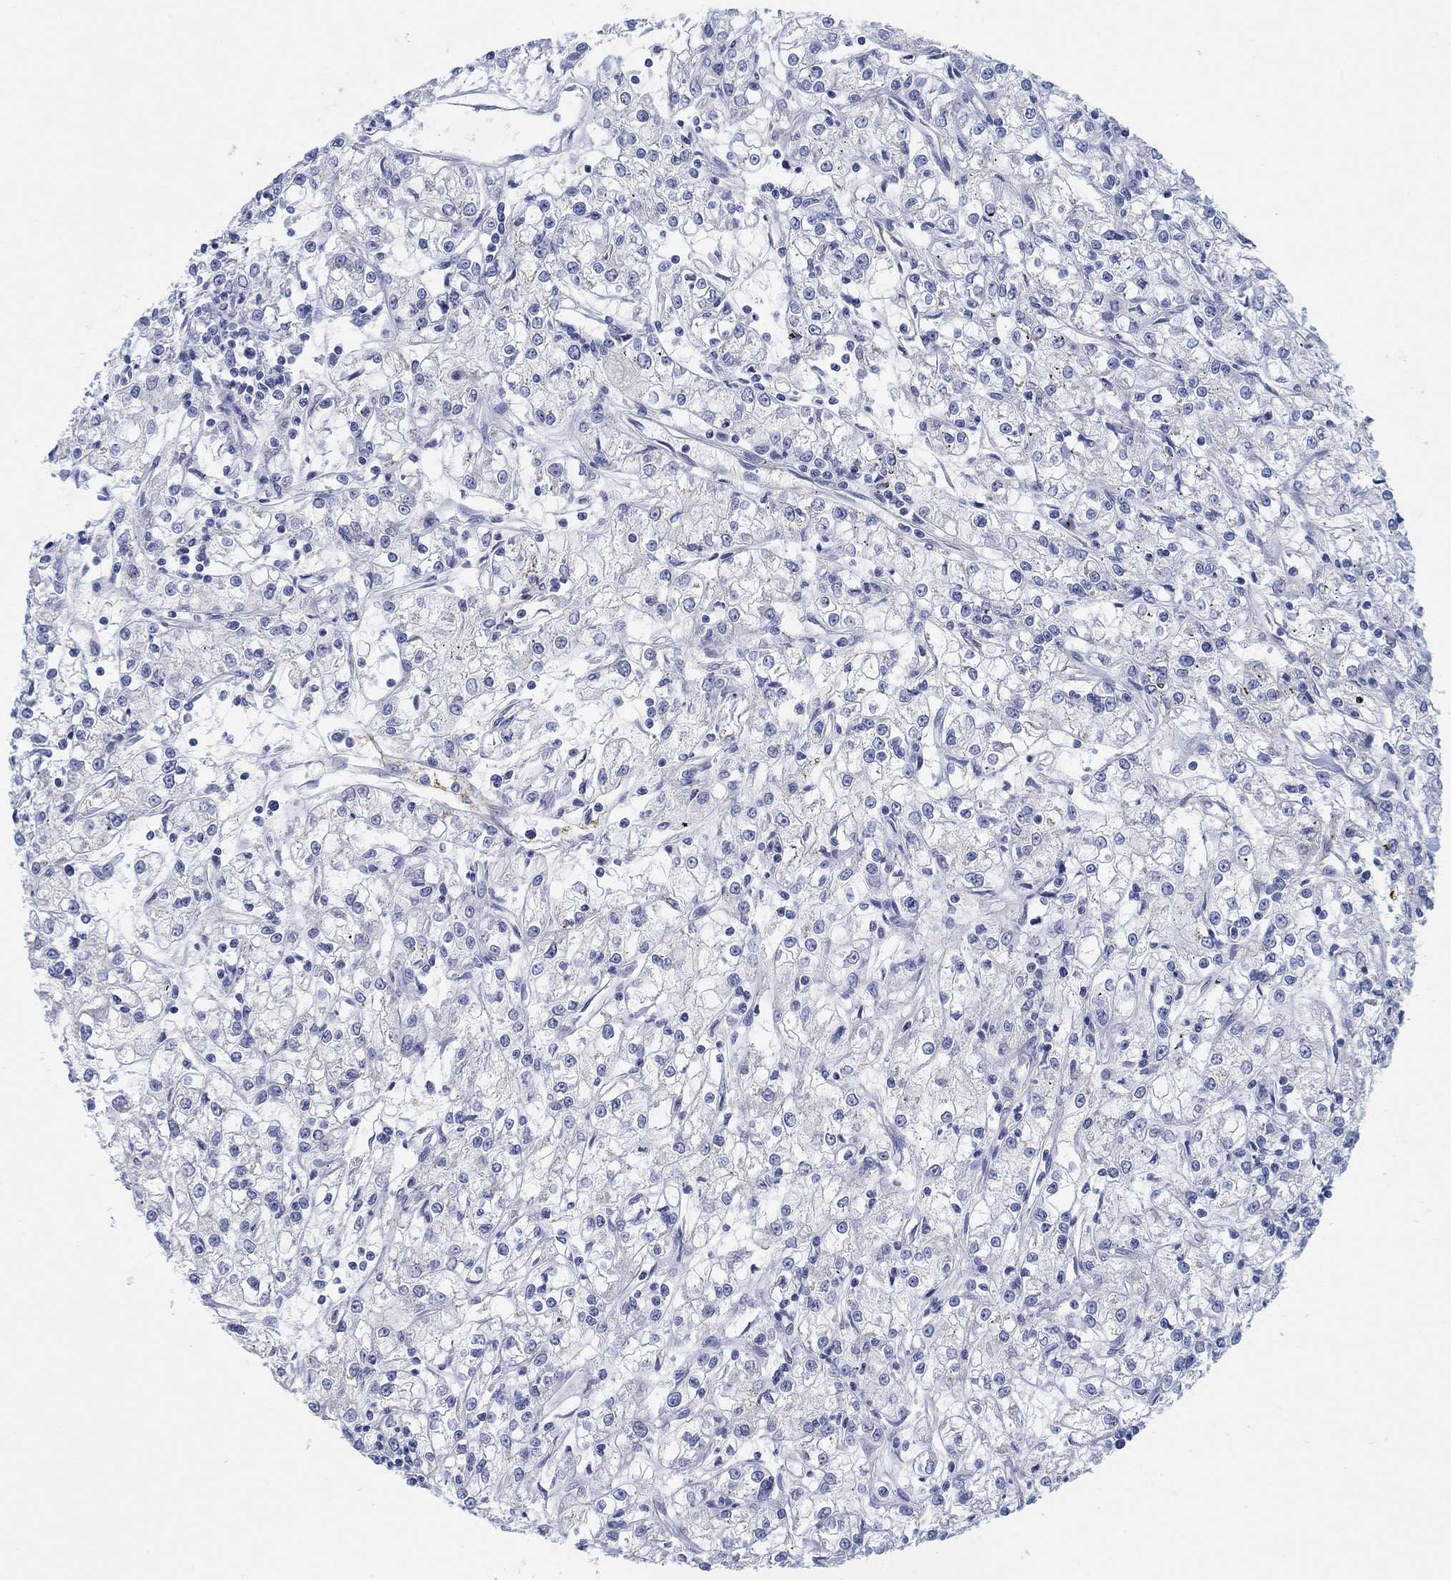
{"staining": {"intensity": "negative", "quantity": "none", "location": "none"}, "tissue": "renal cancer", "cell_type": "Tumor cells", "image_type": "cancer", "snomed": [{"axis": "morphology", "description": "Adenocarcinoma, NOS"}, {"axis": "topography", "description": "Kidney"}], "caption": "Renal cancer was stained to show a protein in brown. There is no significant staining in tumor cells.", "gene": "TEKT4", "patient": {"sex": "female", "age": 59}}